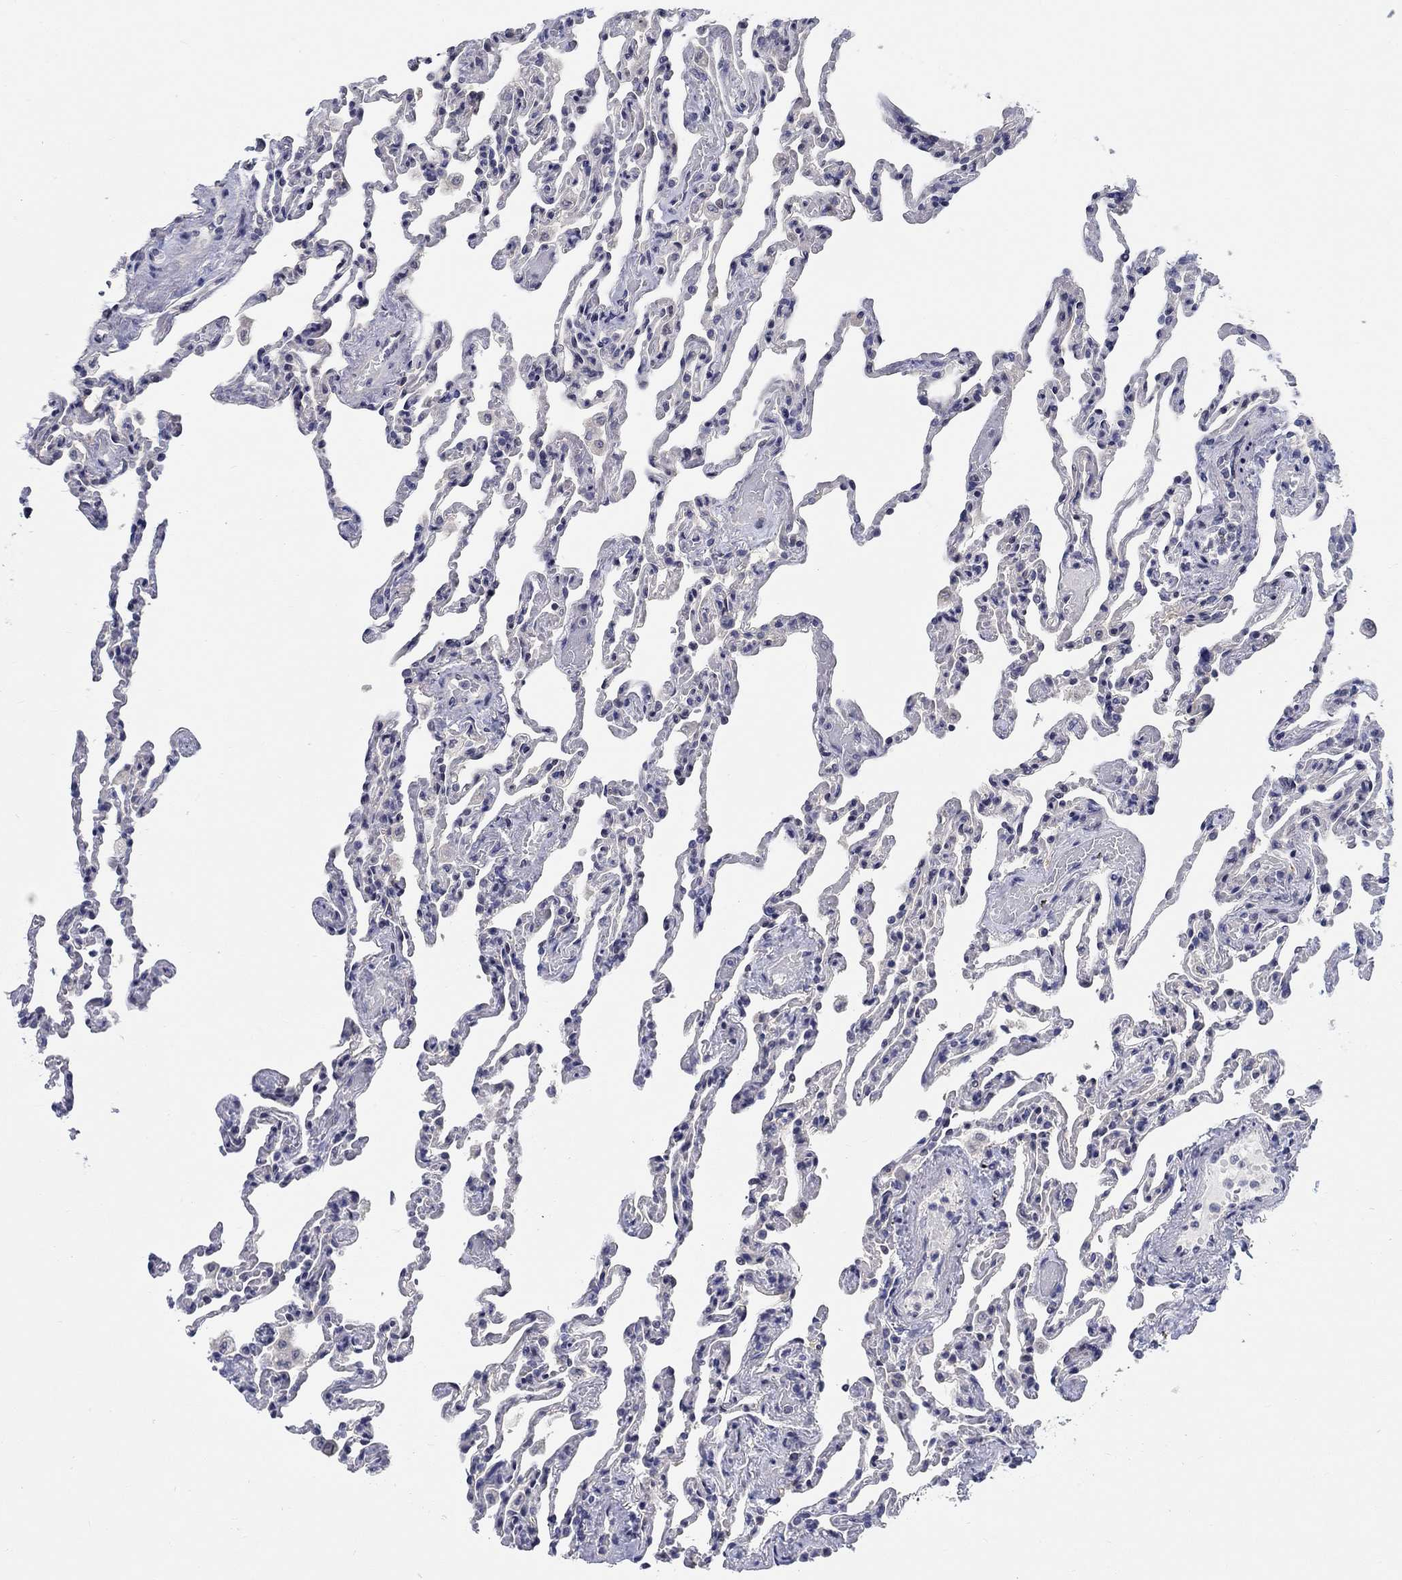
{"staining": {"intensity": "negative", "quantity": "none", "location": "none"}, "tissue": "lung", "cell_type": "Alveolar cells", "image_type": "normal", "snomed": [{"axis": "morphology", "description": "Normal tissue, NOS"}, {"axis": "topography", "description": "Lung"}], "caption": "A high-resolution histopathology image shows immunohistochemistry (IHC) staining of normal lung, which demonstrates no significant staining in alveolar cells.", "gene": "SMIM18", "patient": {"sex": "female", "age": 43}}